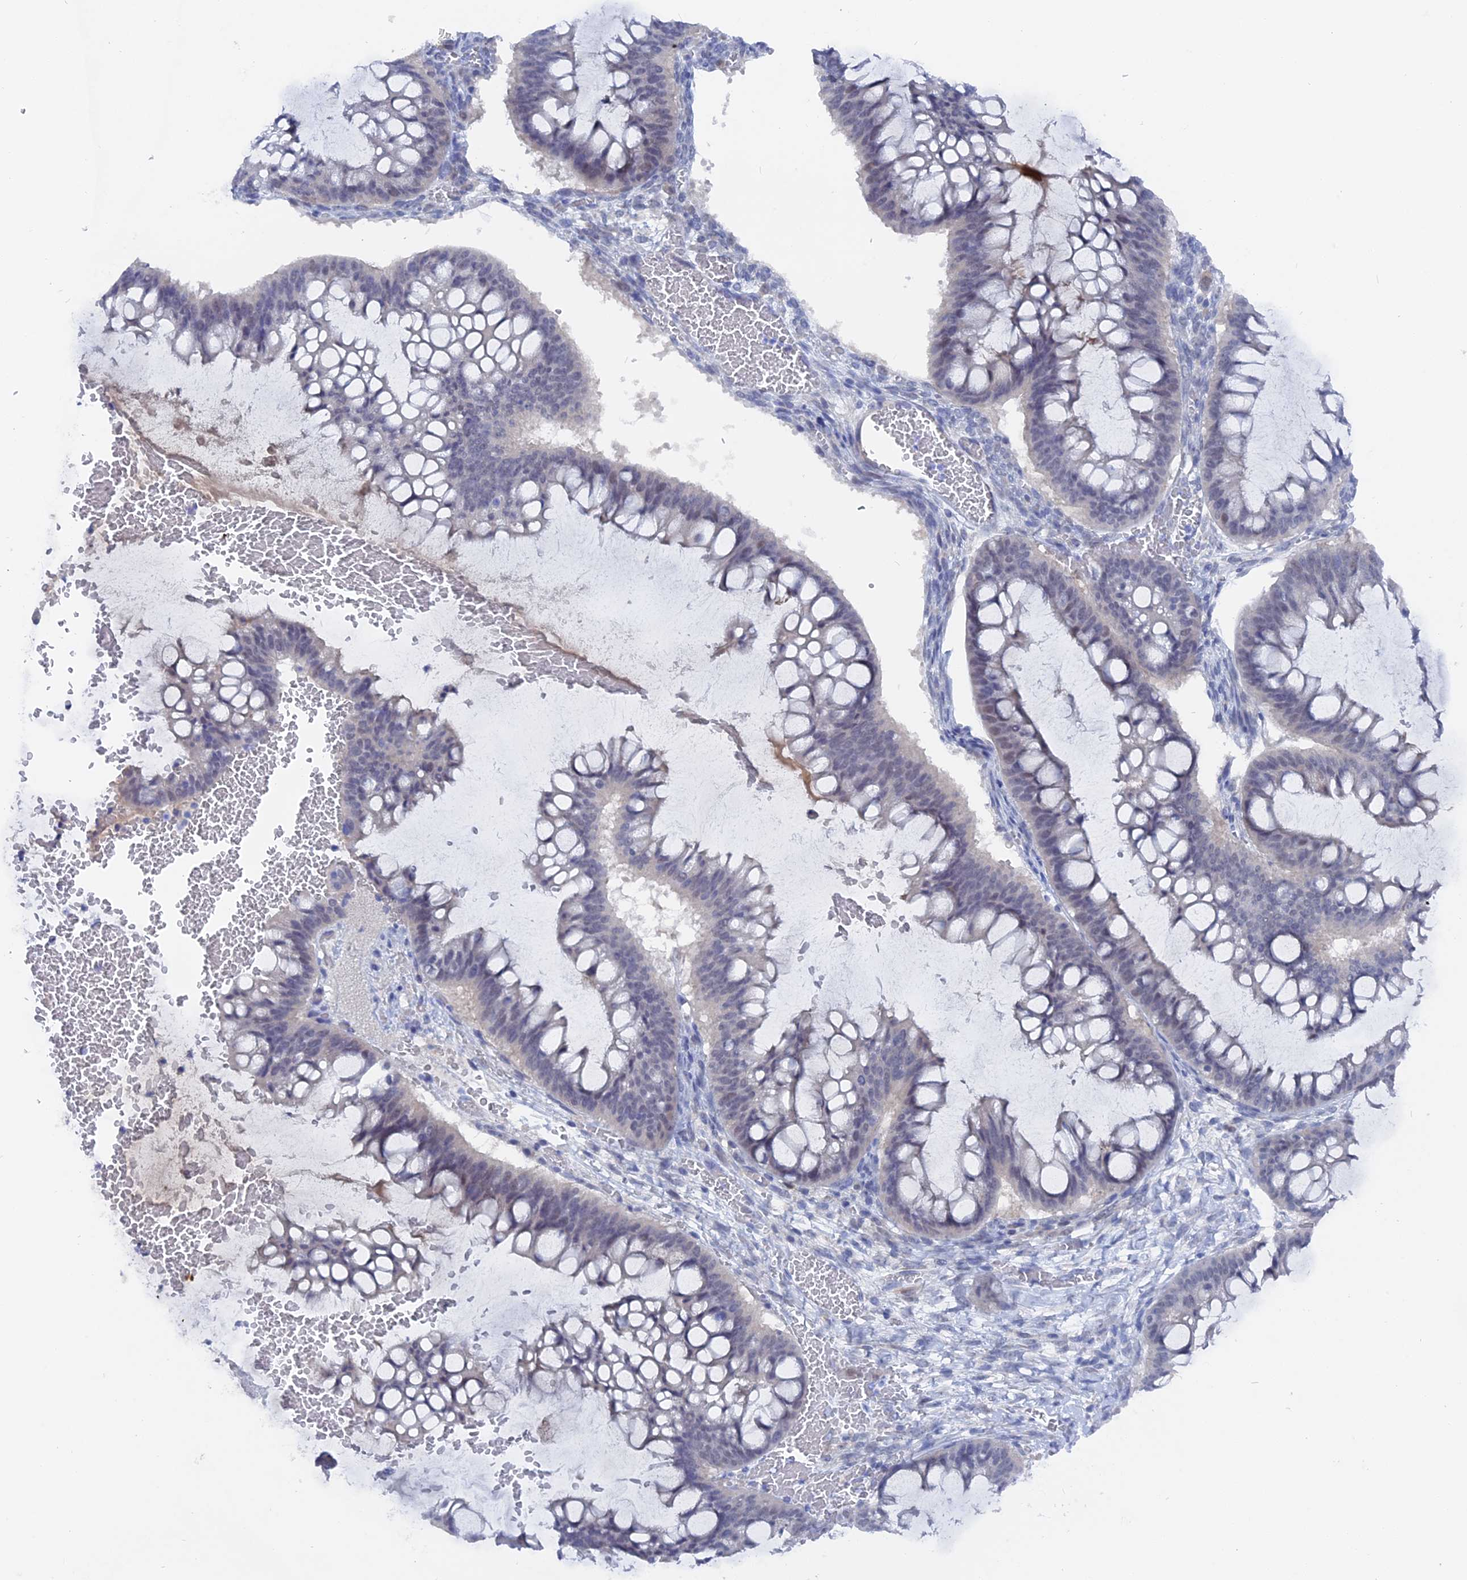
{"staining": {"intensity": "negative", "quantity": "none", "location": "none"}, "tissue": "ovarian cancer", "cell_type": "Tumor cells", "image_type": "cancer", "snomed": [{"axis": "morphology", "description": "Cystadenocarcinoma, mucinous, NOS"}, {"axis": "topography", "description": "Ovary"}], "caption": "This is an immunohistochemistry photomicrograph of mucinous cystadenocarcinoma (ovarian). There is no staining in tumor cells.", "gene": "DACT3", "patient": {"sex": "female", "age": 73}}